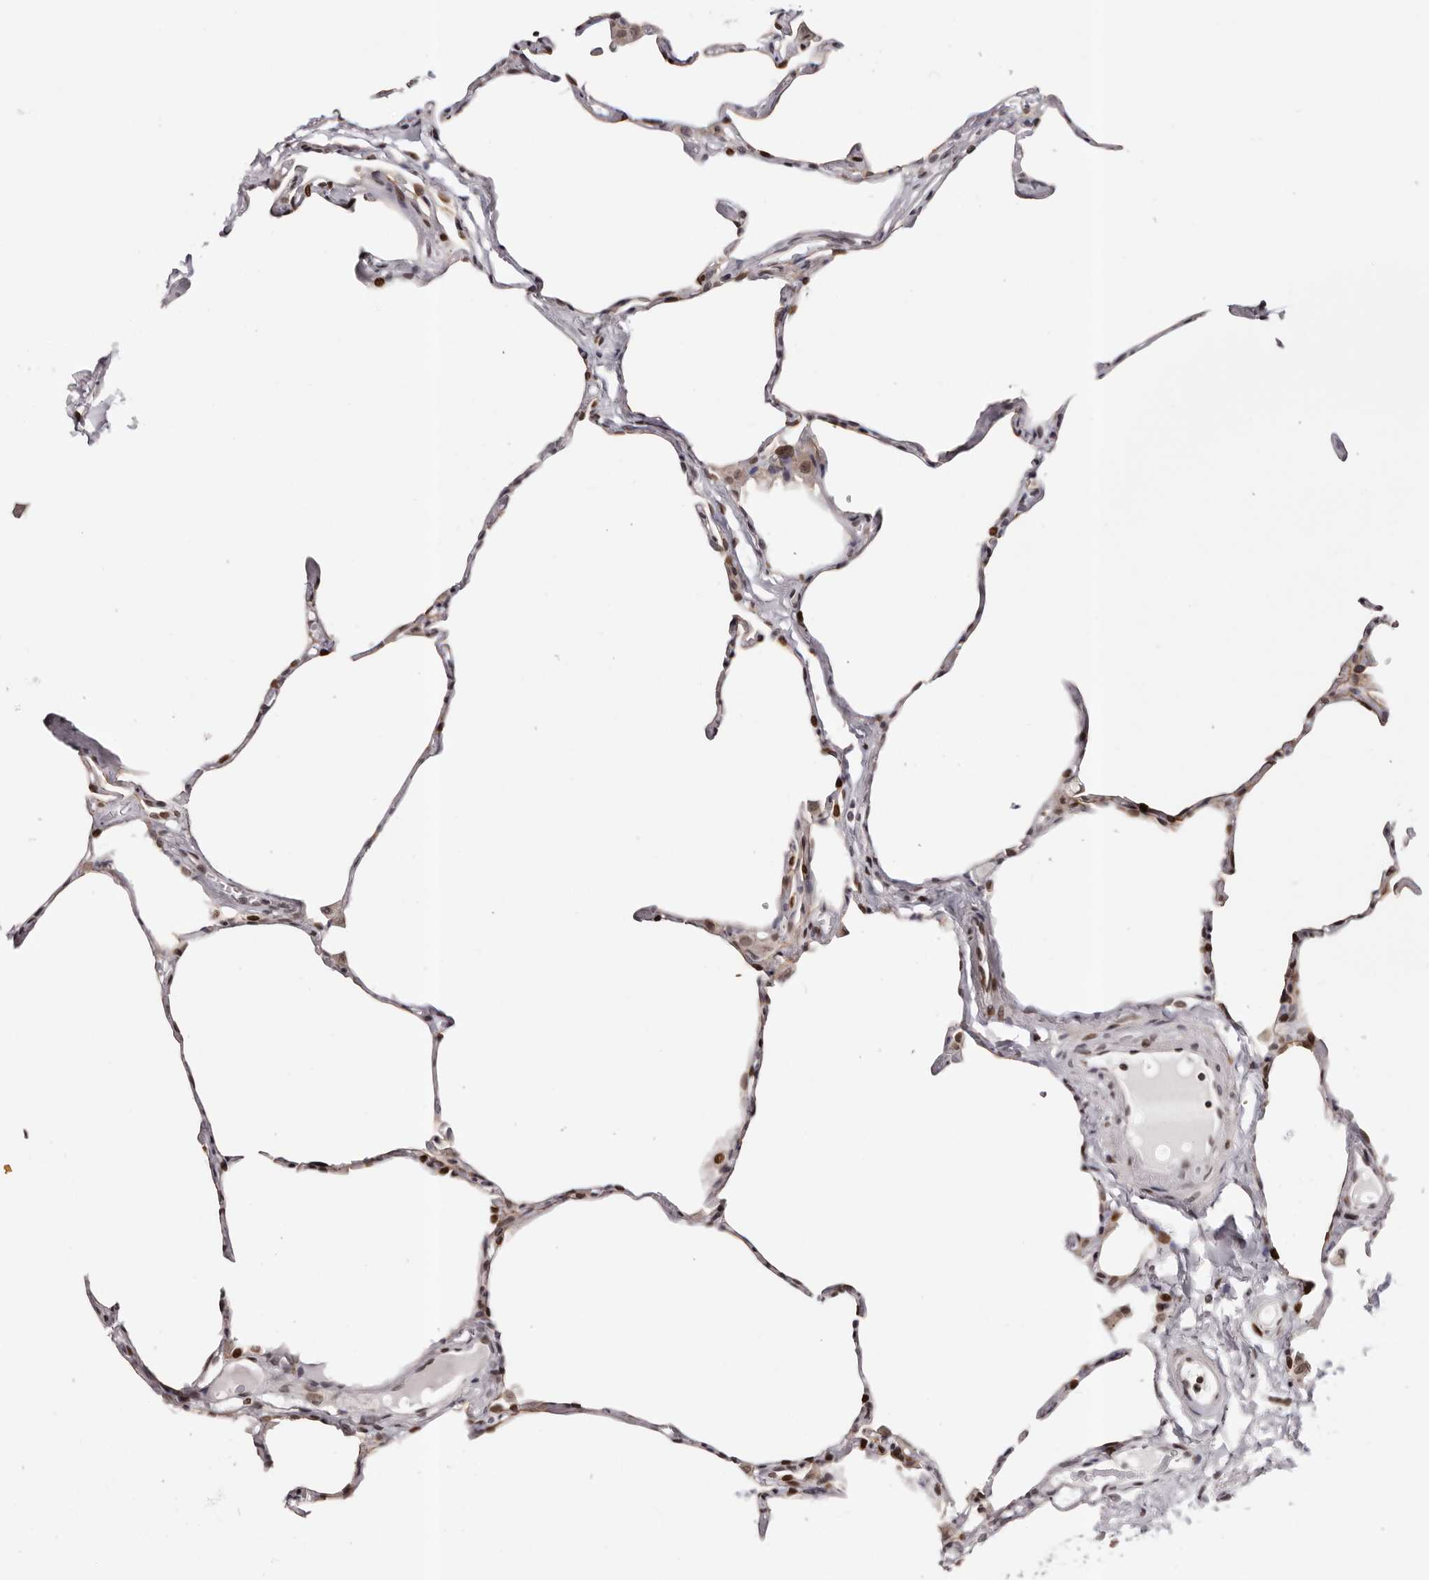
{"staining": {"intensity": "moderate", "quantity": "25%-75%", "location": "nuclear"}, "tissue": "lung", "cell_type": "Alveolar cells", "image_type": "normal", "snomed": [{"axis": "morphology", "description": "Normal tissue, NOS"}, {"axis": "topography", "description": "Lung"}], "caption": "The image demonstrates staining of unremarkable lung, revealing moderate nuclear protein positivity (brown color) within alveolar cells.", "gene": "NUP153", "patient": {"sex": "male", "age": 65}}